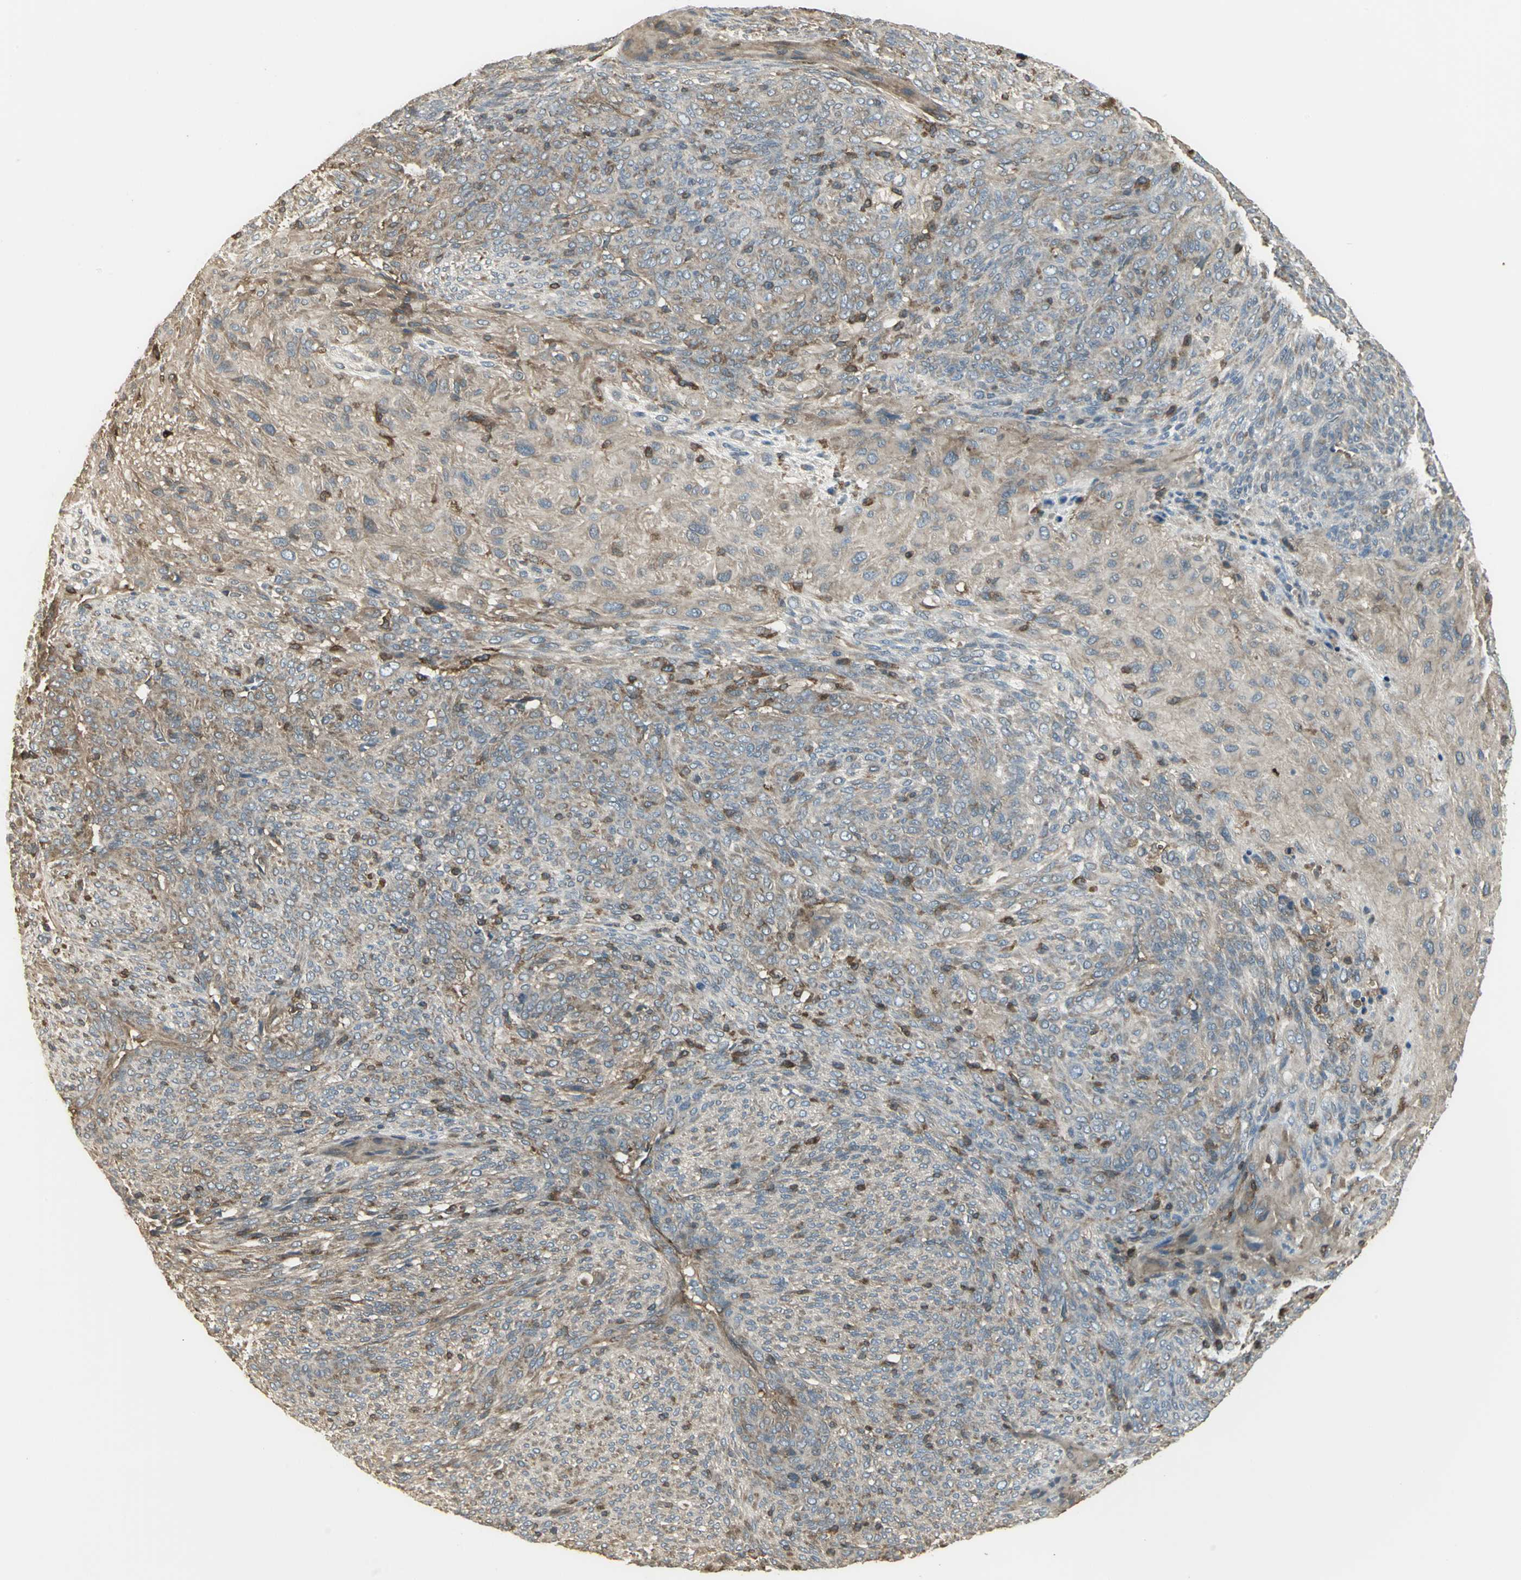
{"staining": {"intensity": "weak", "quantity": ">75%", "location": "cytoplasmic/membranous"}, "tissue": "glioma", "cell_type": "Tumor cells", "image_type": "cancer", "snomed": [{"axis": "morphology", "description": "Glioma, malignant, High grade"}, {"axis": "topography", "description": "Cerebral cortex"}], "caption": "A brown stain highlights weak cytoplasmic/membranous positivity of a protein in glioma tumor cells. The staining was performed using DAB to visualize the protein expression in brown, while the nuclei were stained in blue with hematoxylin (Magnification: 20x).", "gene": "PRXL2B", "patient": {"sex": "female", "age": 55}}